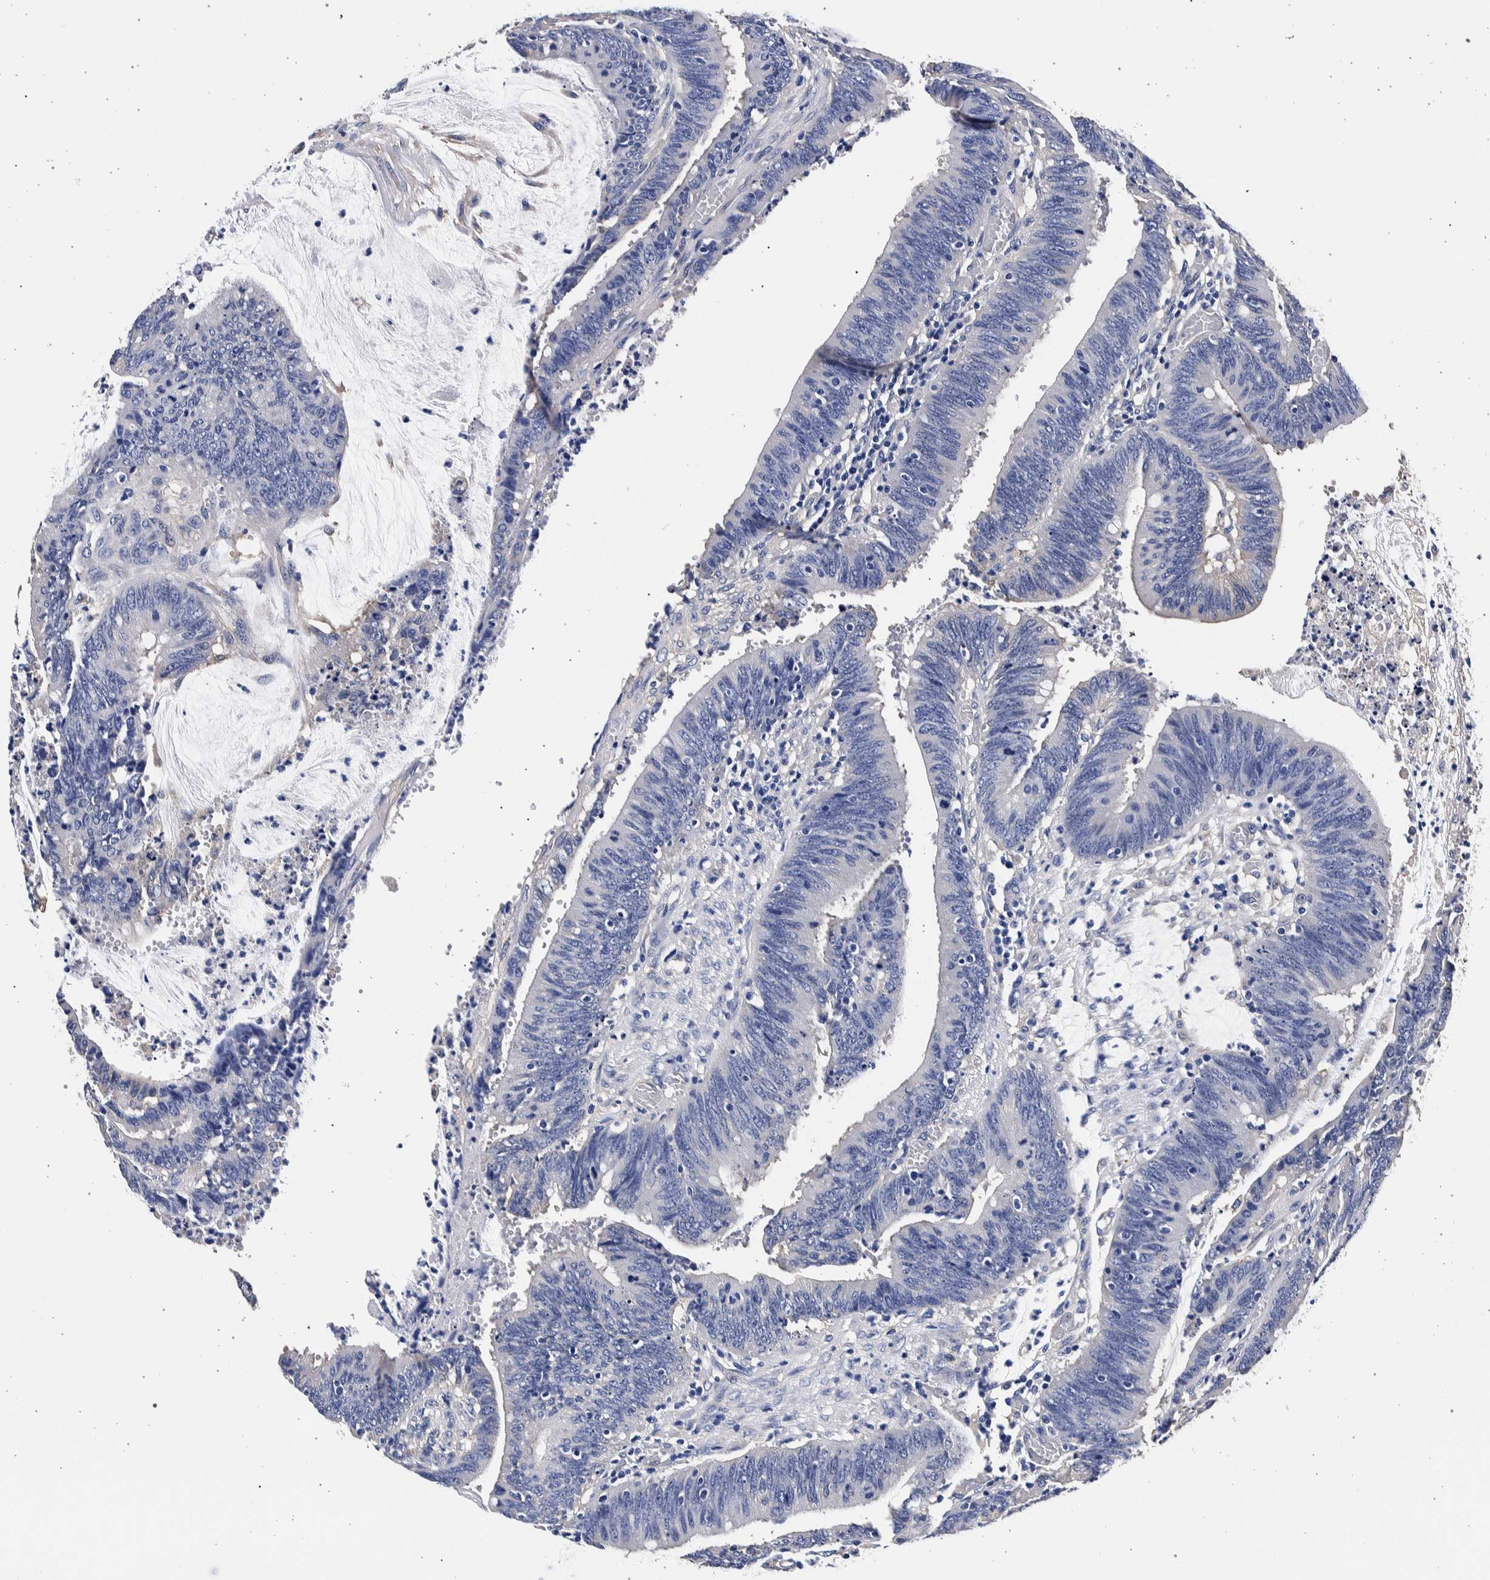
{"staining": {"intensity": "negative", "quantity": "none", "location": "none"}, "tissue": "colorectal cancer", "cell_type": "Tumor cells", "image_type": "cancer", "snomed": [{"axis": "morphology", "description": "Adenocarcinoma, NOS"}, {"axis": "topography", "description": "Rectum"}], "caption": "High power microscopy micrograph of an IHC image of colorectal adenocarcinoma, revealing no significant expression in tumor cells.", "gene": "NIBAN2", "patient": {"sex": "female", "age": 66}}